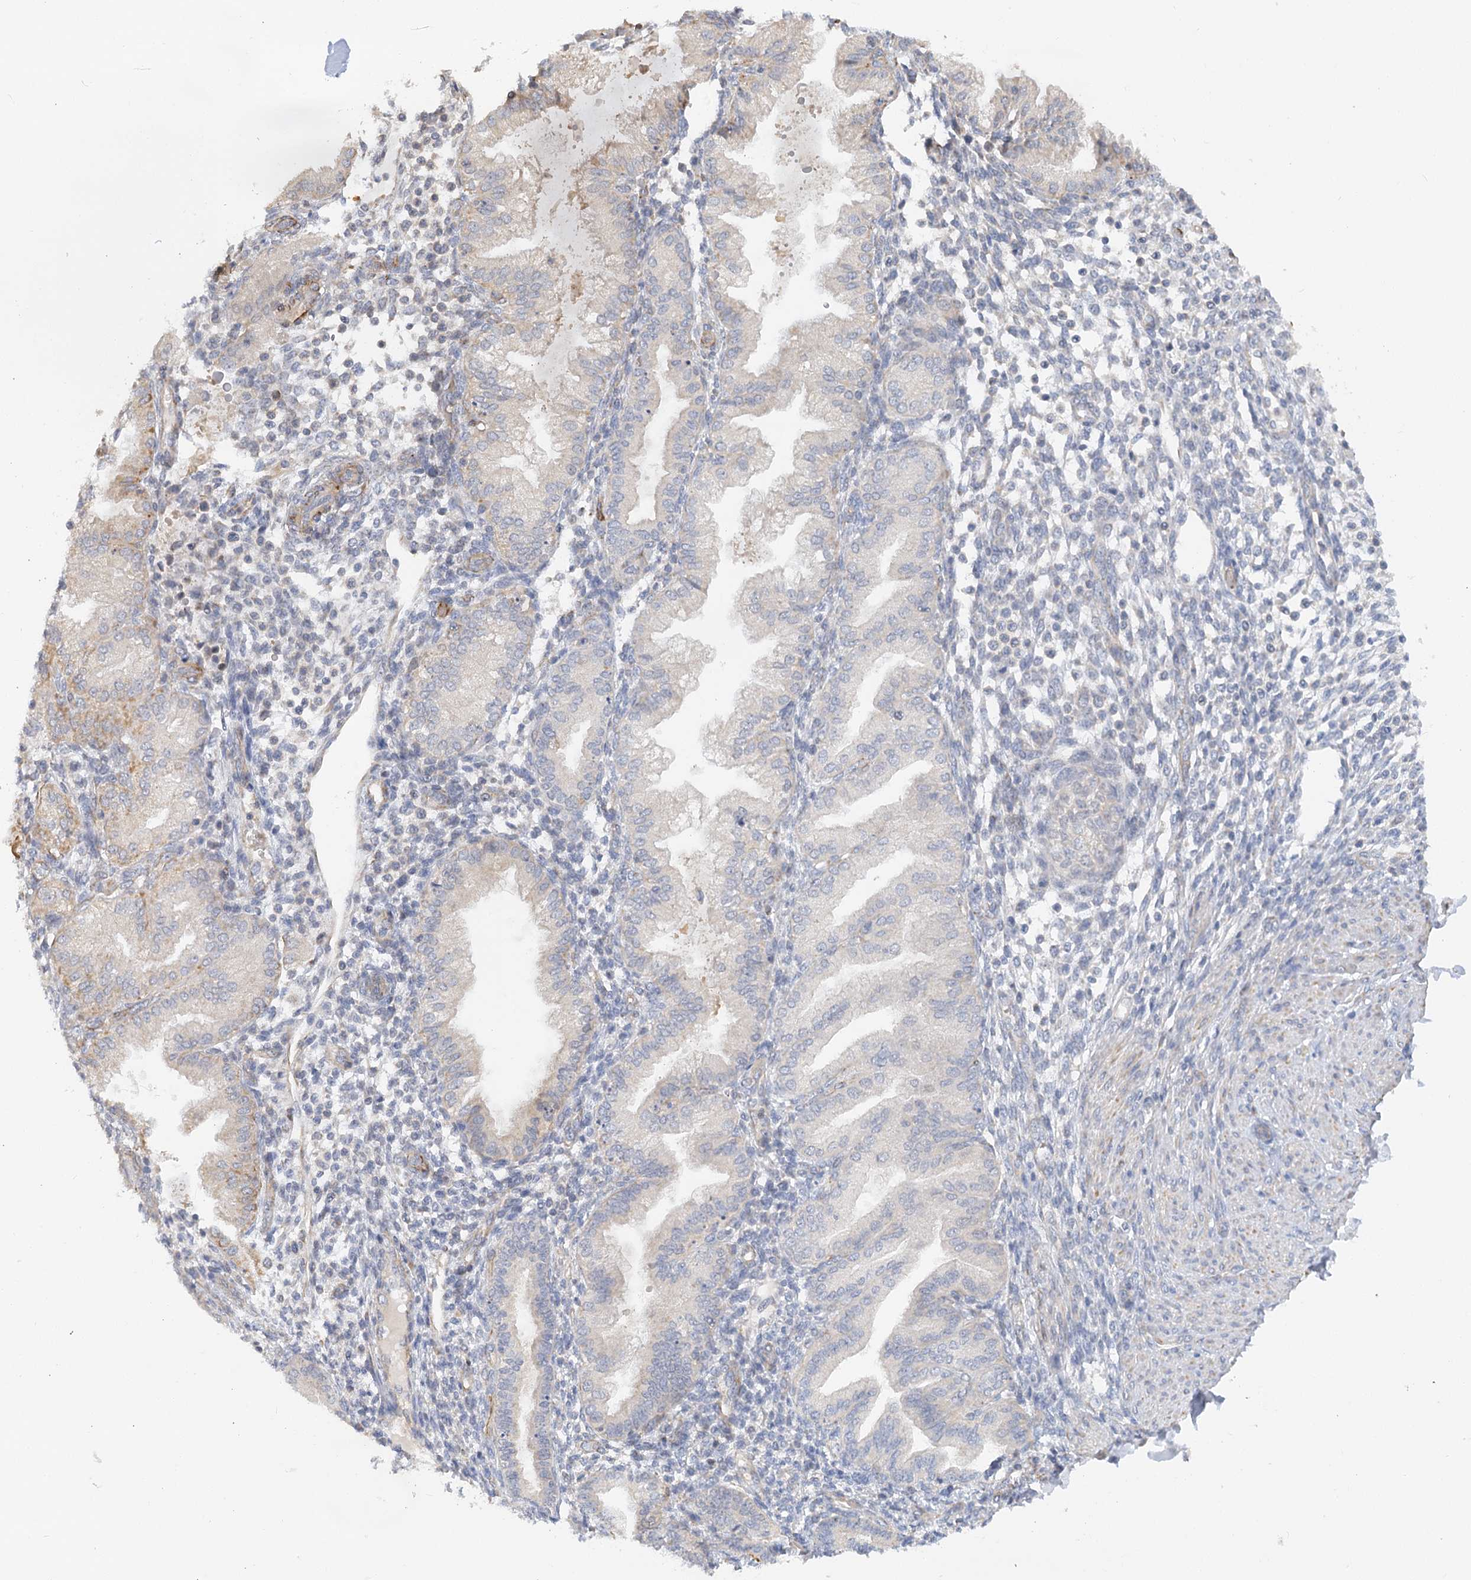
{"staining": {"intensity": "negative", "quantity": "none", "location": "none"}, "tissue": "endometrium", "cell_type": "Cells in endometrial stroma", "image_type": "normal", "snomed": [{"axis": "morphology", "description": "Normal tissue, NOS"}, {"axis": "topography", "description": "Endometrium"}], "caption": "Histopathology image shows no significant protein staining in cells in endometrial stroma of normal endometrium.", "gene": "NELL2", "patient": {"sex": "female", "age": 53}}